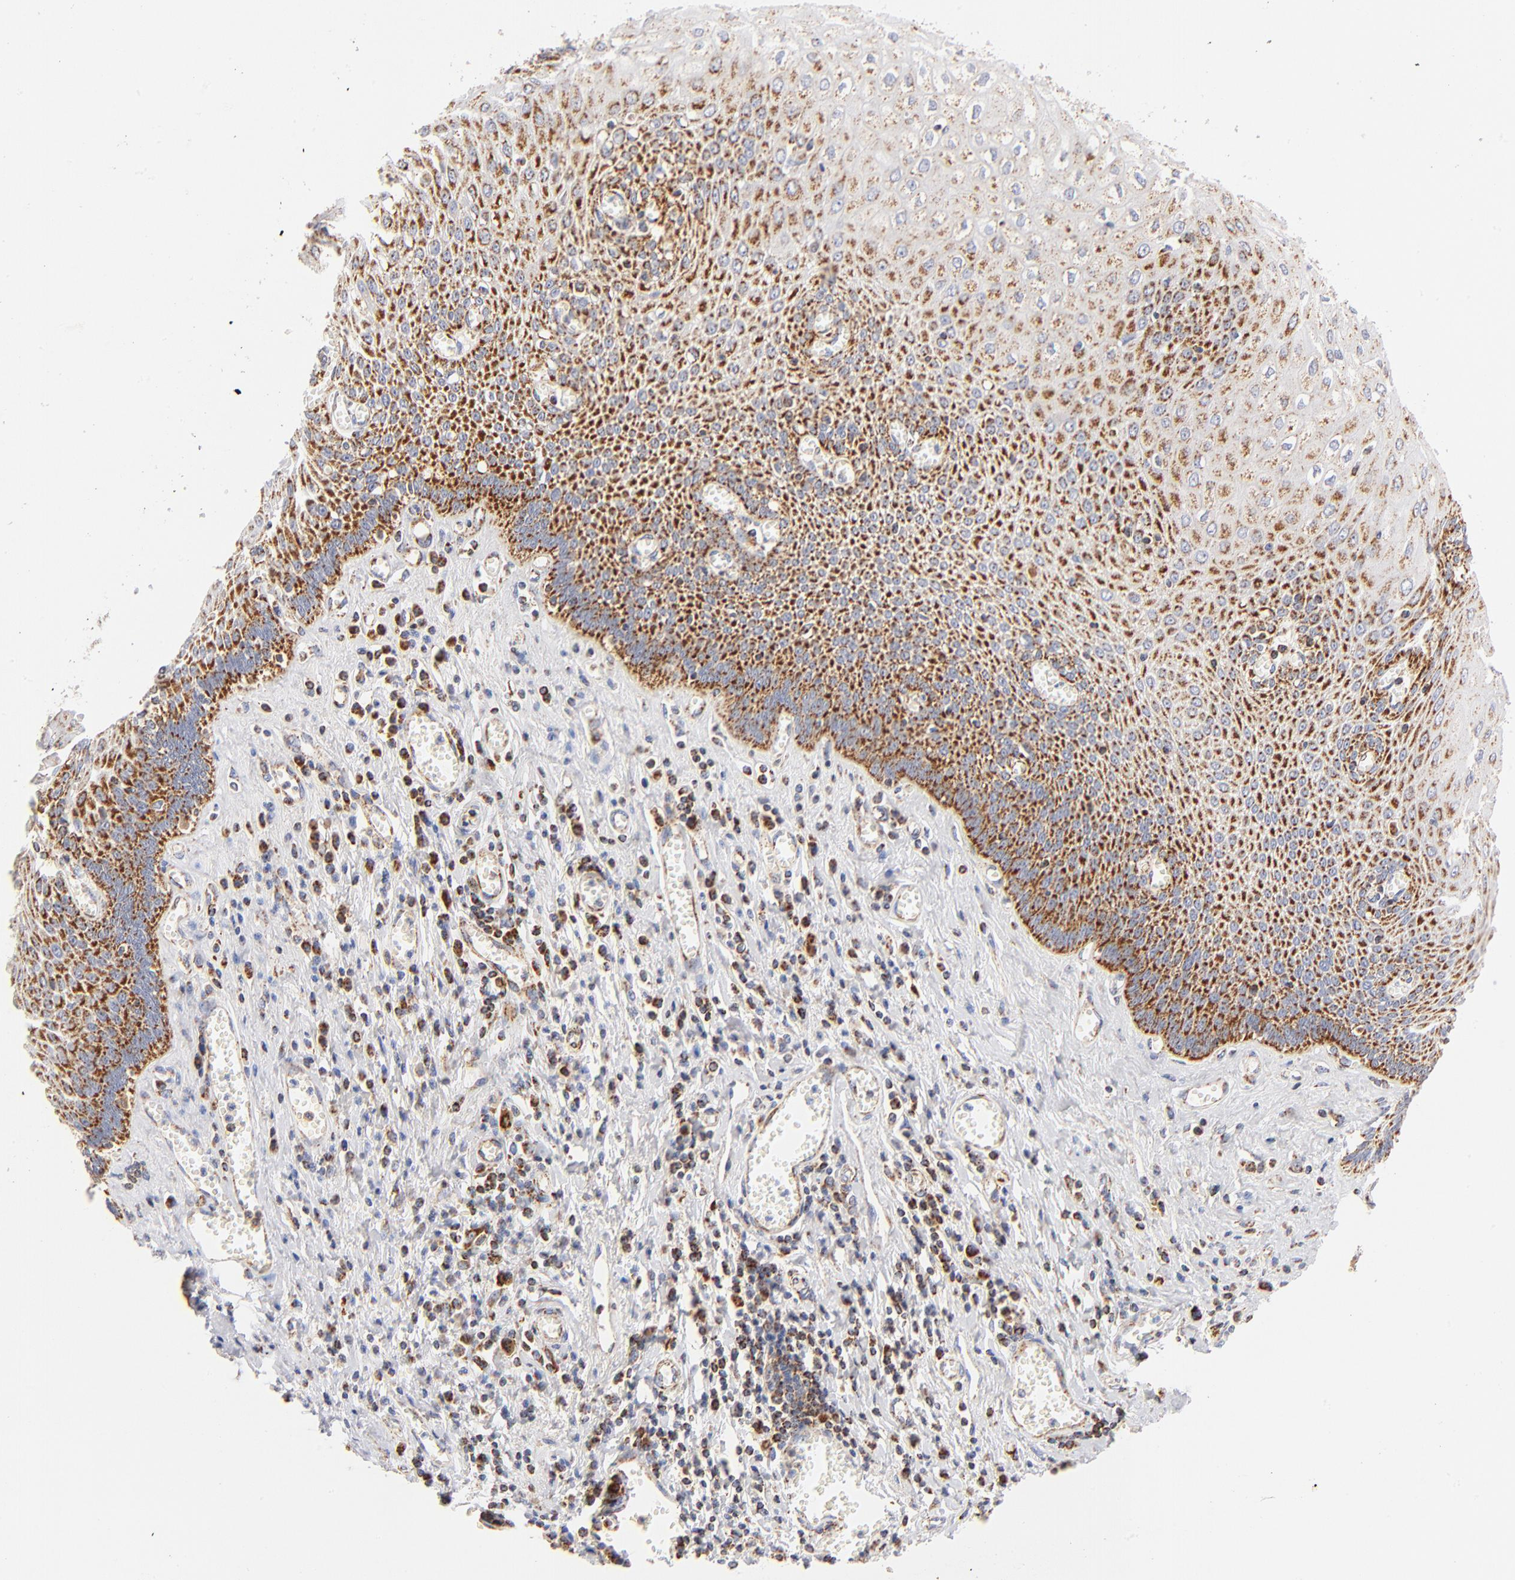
{"staining": {"intensity": "moderate", "quantity": ">75%", "location": "cytoplasmic/membranous"}, "tissue": "esophagus", "cell_type": "Squamous epithelial cells", "image_type": "normal", "snomed": [{"axis": "morphology", "description": "Normal tissue, NOS"}, {"axis": "morphology", "description": "Squamous cell carcinoma, NOS"}, {"axis": "topography", "description": "Esophagus"}], "caption": "Brown immunohistochemical staining in benign human esophagus displays moderate cytoplasmic/membranous positivity in about >75% of squamous epithelial cells.", "gene": "DLAT", "patient": {"sex": "male", "age": 65}}